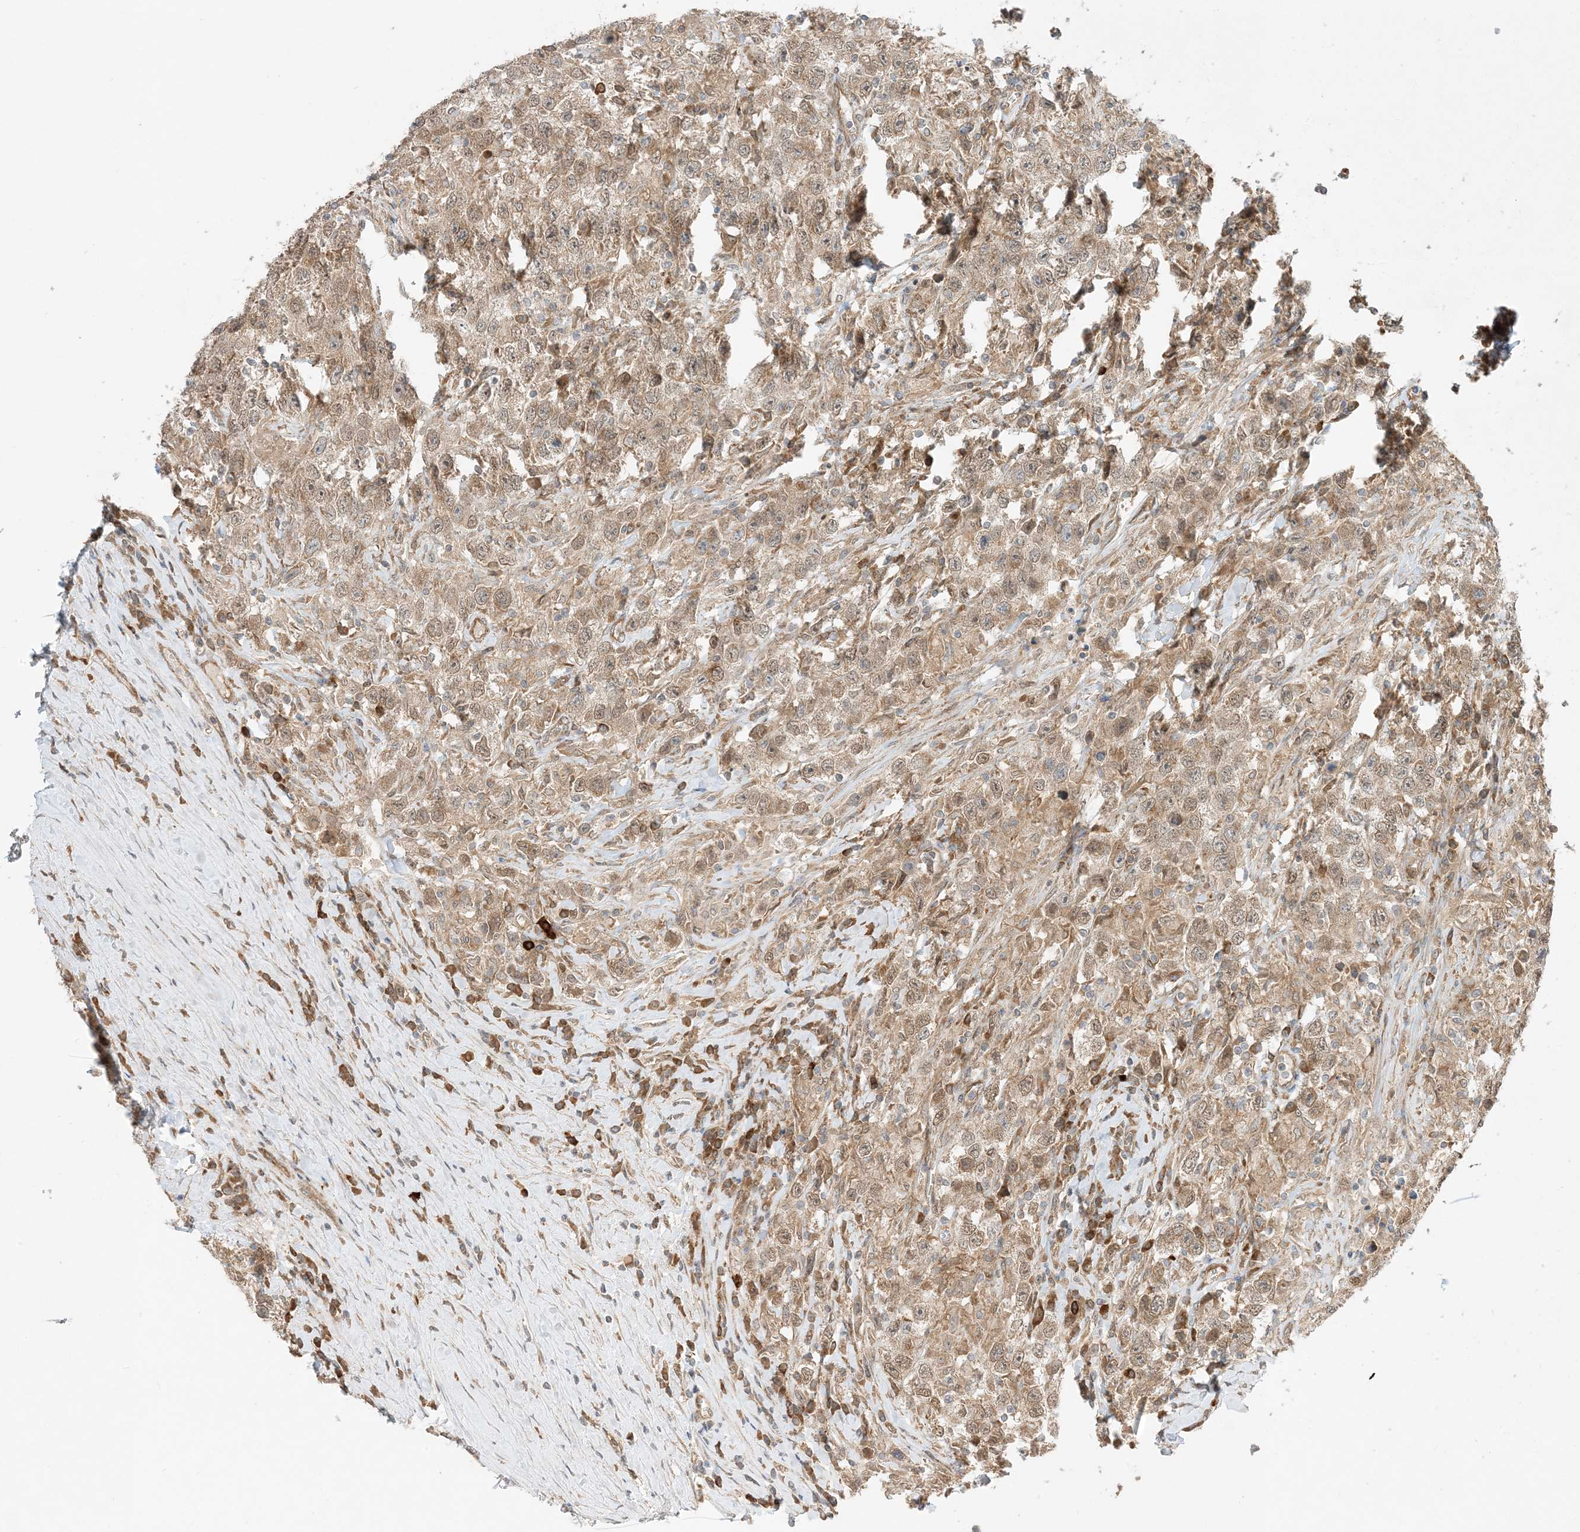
{"staining": {"intensity": "moderate", "quantity": ">75%", "location": "cytoplasmic/membranous"}, "tissue": "testis cancer", "cell_type": "Tumor cells", "image_type": "cancer", "snomed": [{"axis": "morphology", "description": "Seminoma, NOS"}, {"axis": "topography", "description": "Testis"}], "caption": "Approximately >75% of tumor cells in testis cancer (seminoma) demonstrate moderate cytoplasmic/membranous protein positivity as visualized by brown immunohistochemical staining.", "gene": "SCARF2", "patient": {"sex": "male", "age": 41}}